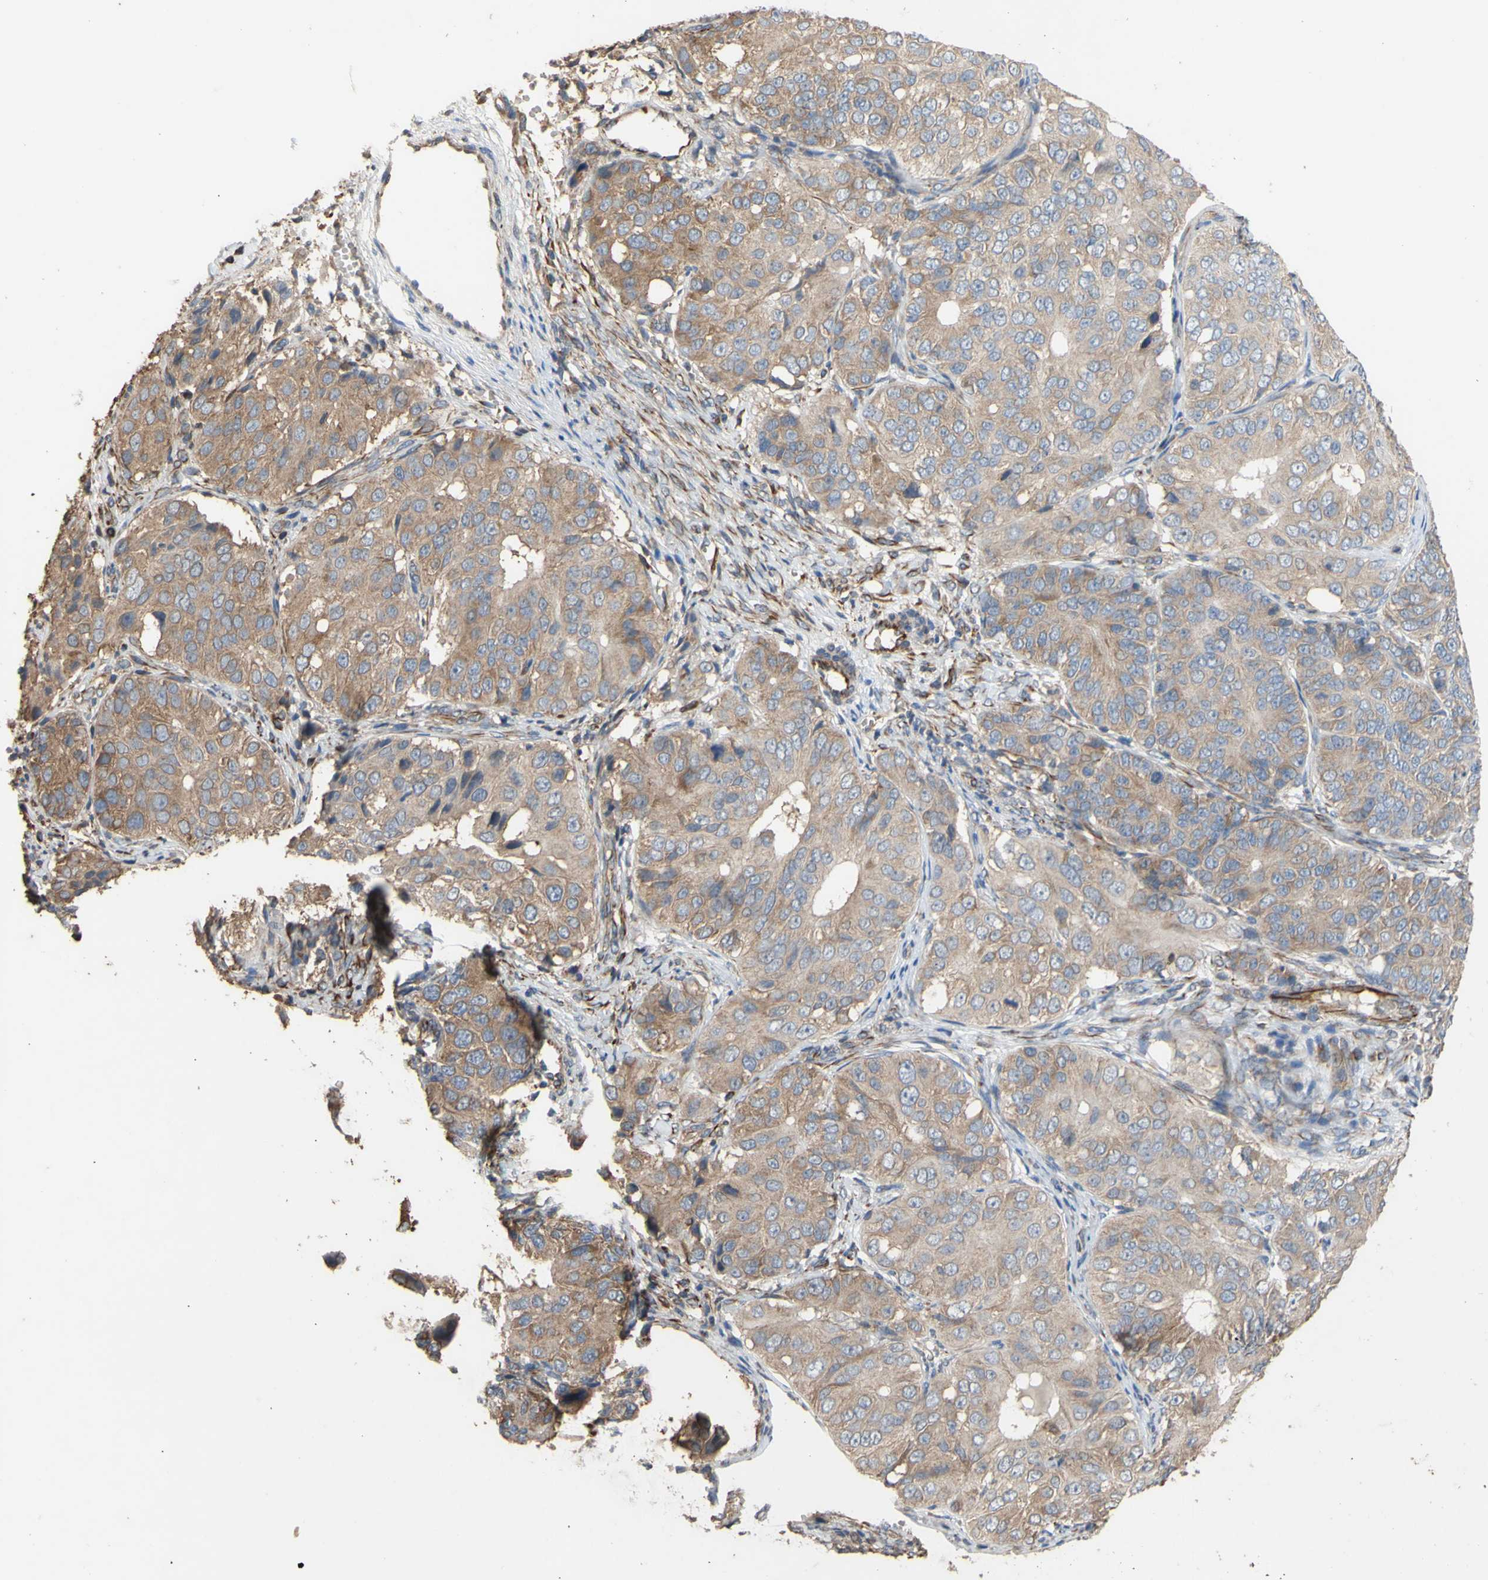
{"staining": {"intensity": "moderate", "quantity": "25%-75%", "location": "cytoplasmic/membranous"}, "tissue": "ovarian cancer", "cell_type": "Tumor cells", "image_type": "cancer", "snomed": [{"axis": "morphology", "description": "Carcinoma, endometroid"}, {"axis": "topography", "description": "Ovary"}], "caption": "An image of ovarian endometroid carcinoma stained for a protein demonstrates moderate cytoplasmic/membranous brown staining in tumor cells.", "gene": "EIF2S3", "patient": {"sex": "female", "age": 51}}